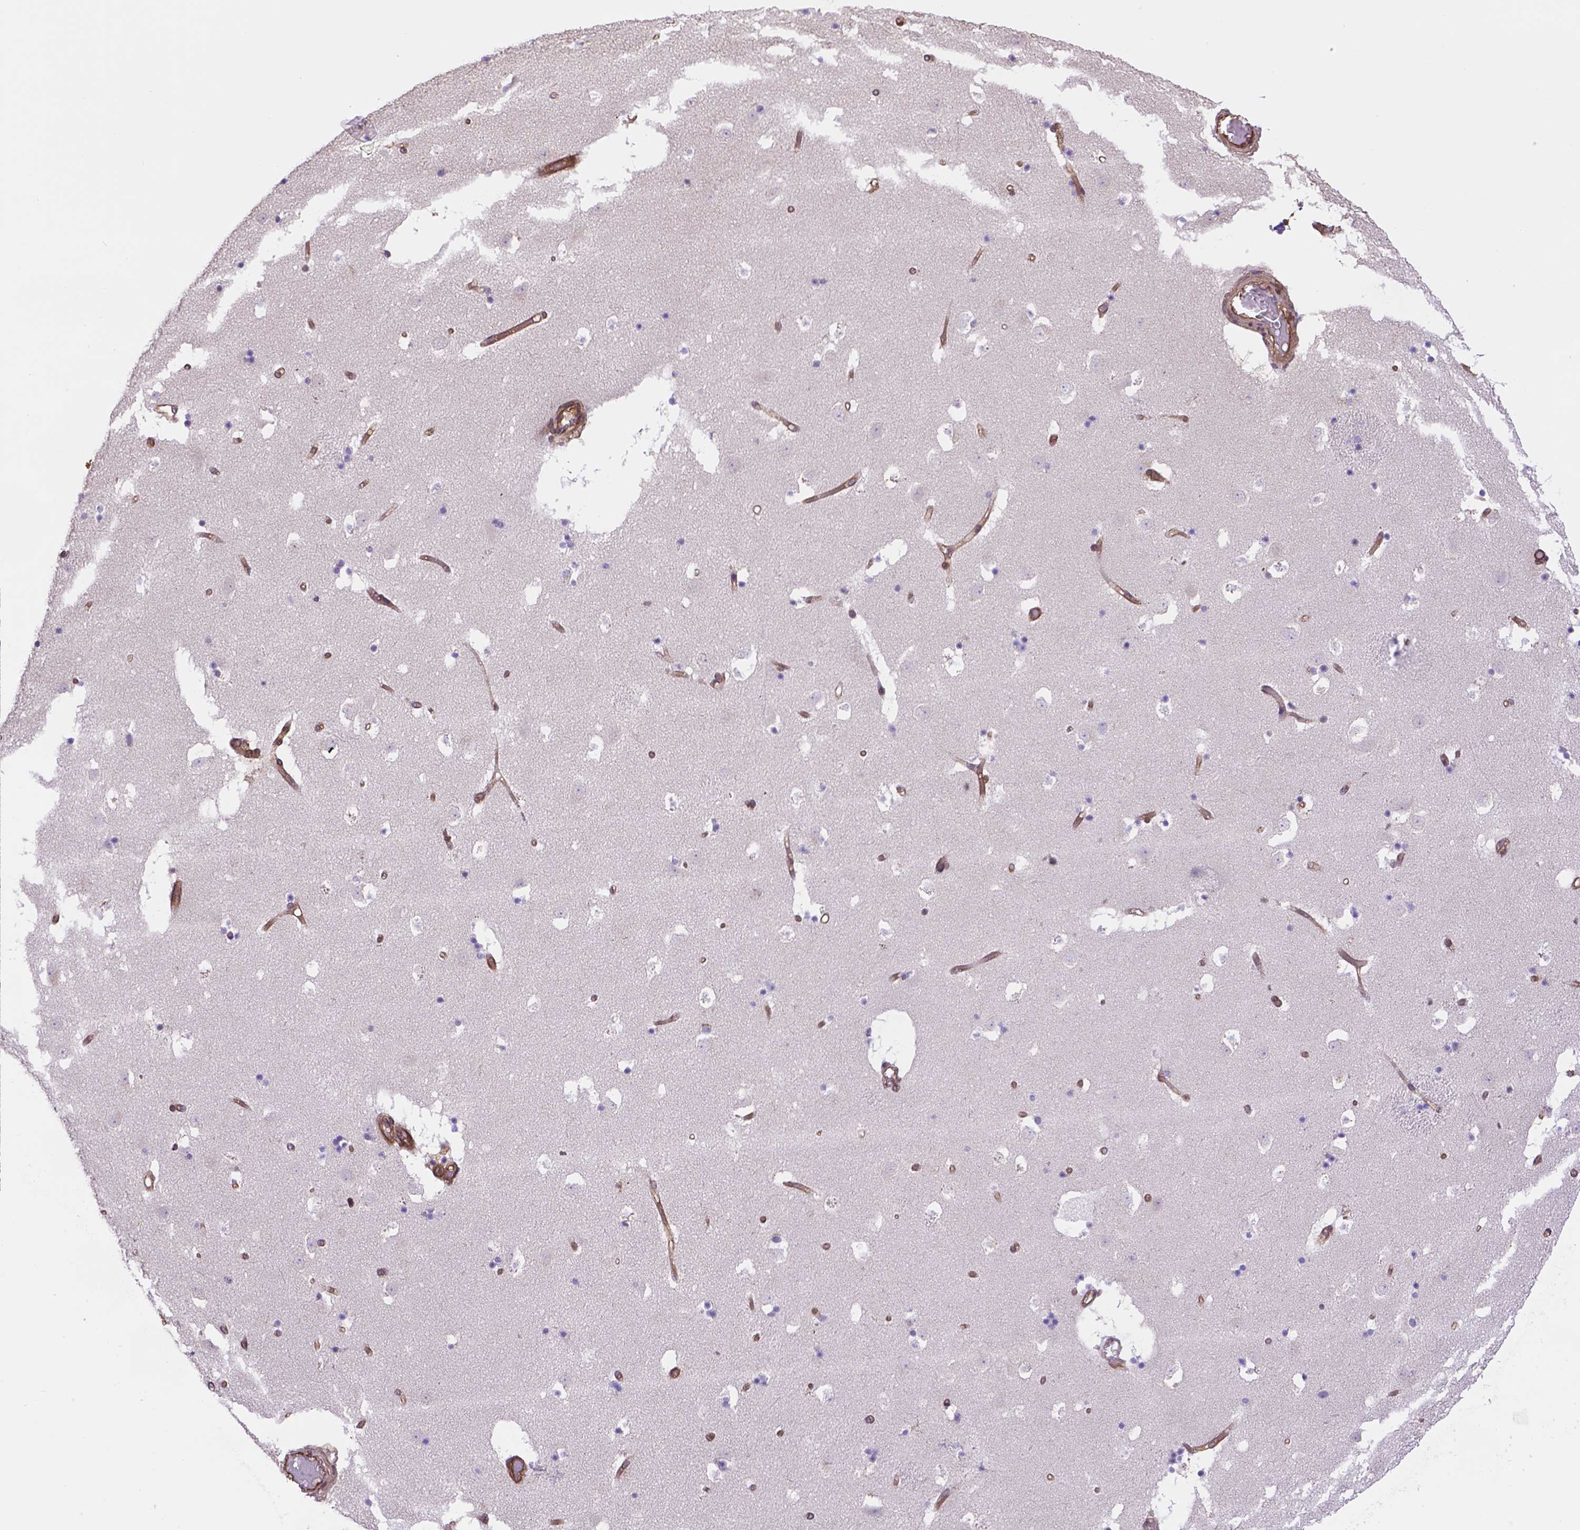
{"staining": {"intensity": "moderate", "quantity": "<25%", "location": "cytoplasmic/membranous"}, "tissue": "caudate", "cell_type": "Glial cells", "image_type": "normal", "snomed": [{"axis": "morphology", "description": "Normal tissue, NOS"}, {"axis": "topography", "description": "Lateral ventricle wall"}], "caption": "Normal caudate displays moderate cytoplasmic/membranous positivity in about <25% of glial cells.", "gene": "YAP1", "patient": {"sex": "female", "age": 42}}